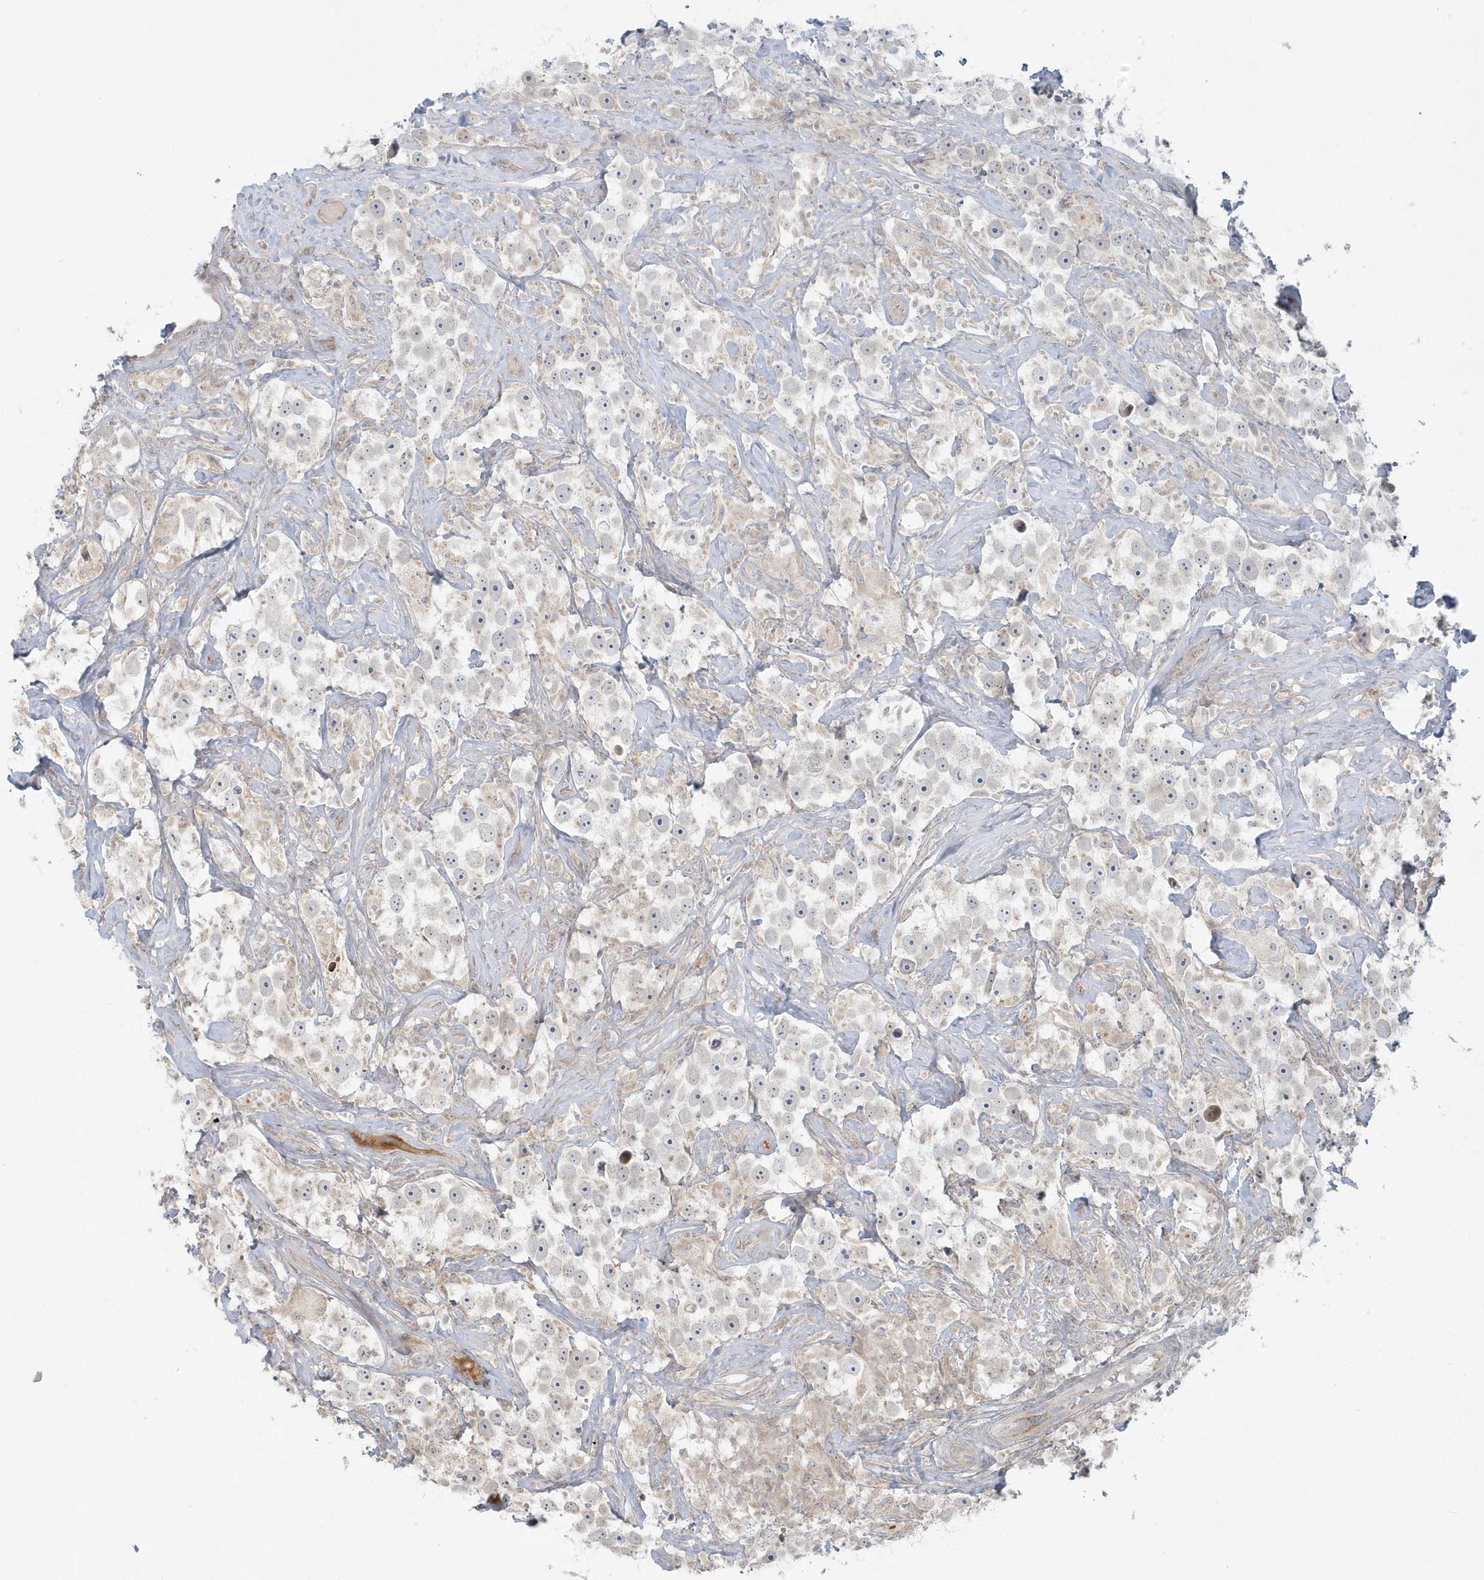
{"staining": {"intensity": "negative", "quantity": "none", "location": "none"}, "tissue": "testis cancer", "cell_type": "Tumor cells", "image_type": "cancer", "snomed": [{"axis": "morphology", "description": "Seminoma, NOS"}, {"axis": "topography", "description": "Testis"}], "caption": "A high-resolution image shows immunohistochemistry (IHC) staining of testis cancer (seminoma), which exhibits no significant staining in tumor cells.", "gene": "BLTP3A", "patient": {"sex": "male", "age": 49}}